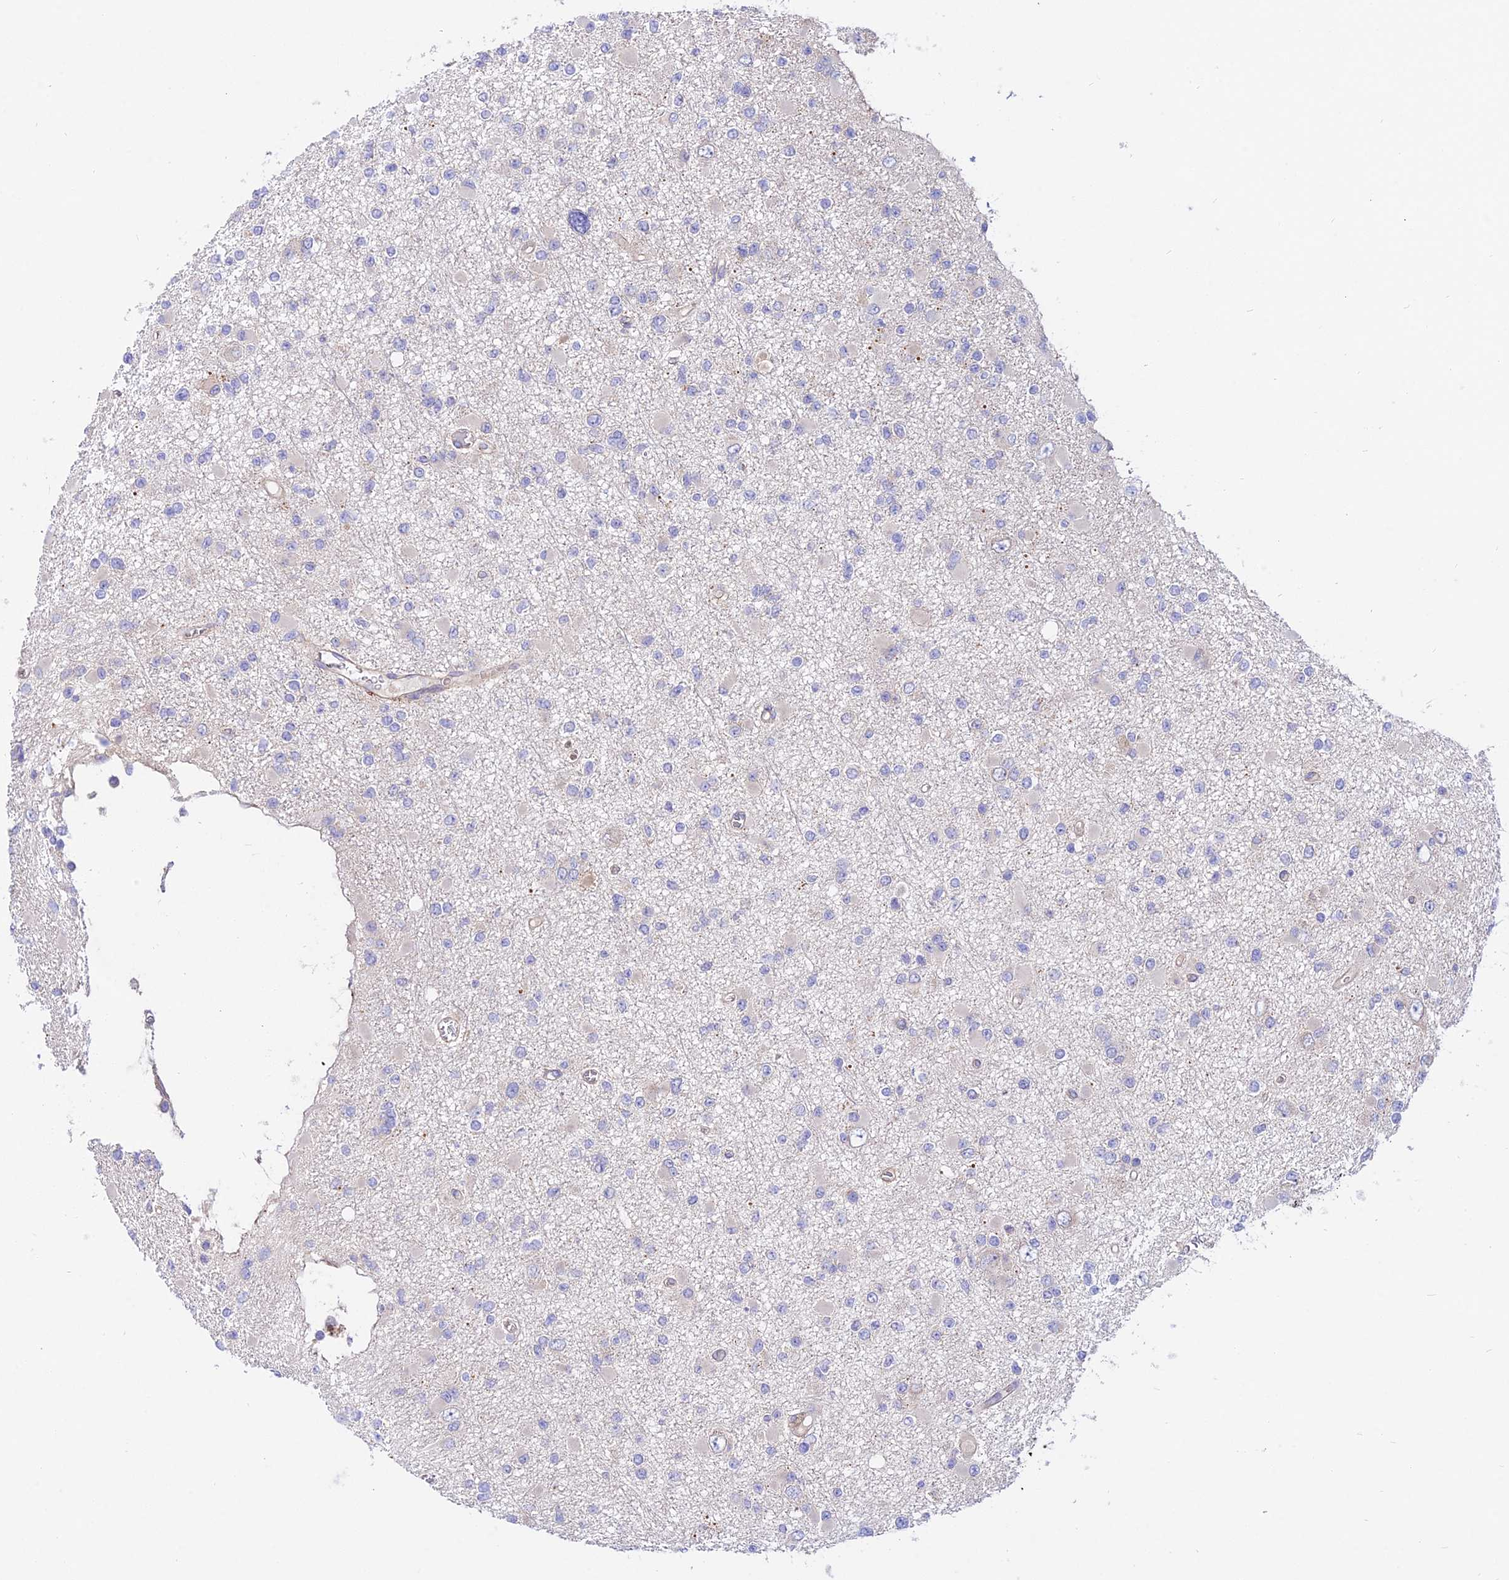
{"staining": {"intensity": "negative", "quantity": "none", "location": "none"}, "tissue": "glioma", "cell_type": "Tumor cells", "image_type": "cancer", "snomed": [{"axis": "morphology", "description": "Glioma, malignant, Low grade"}, {"axis": "topography", "description": "Brain"}], "caption": "DAB (3,3'-diaminobenzidine) immunohistochemical staining of glioma demonstrates no significant positivity in tumor cells.", "gene": "TRIM43B", "patient": {"sex": "female", "age": 22}}